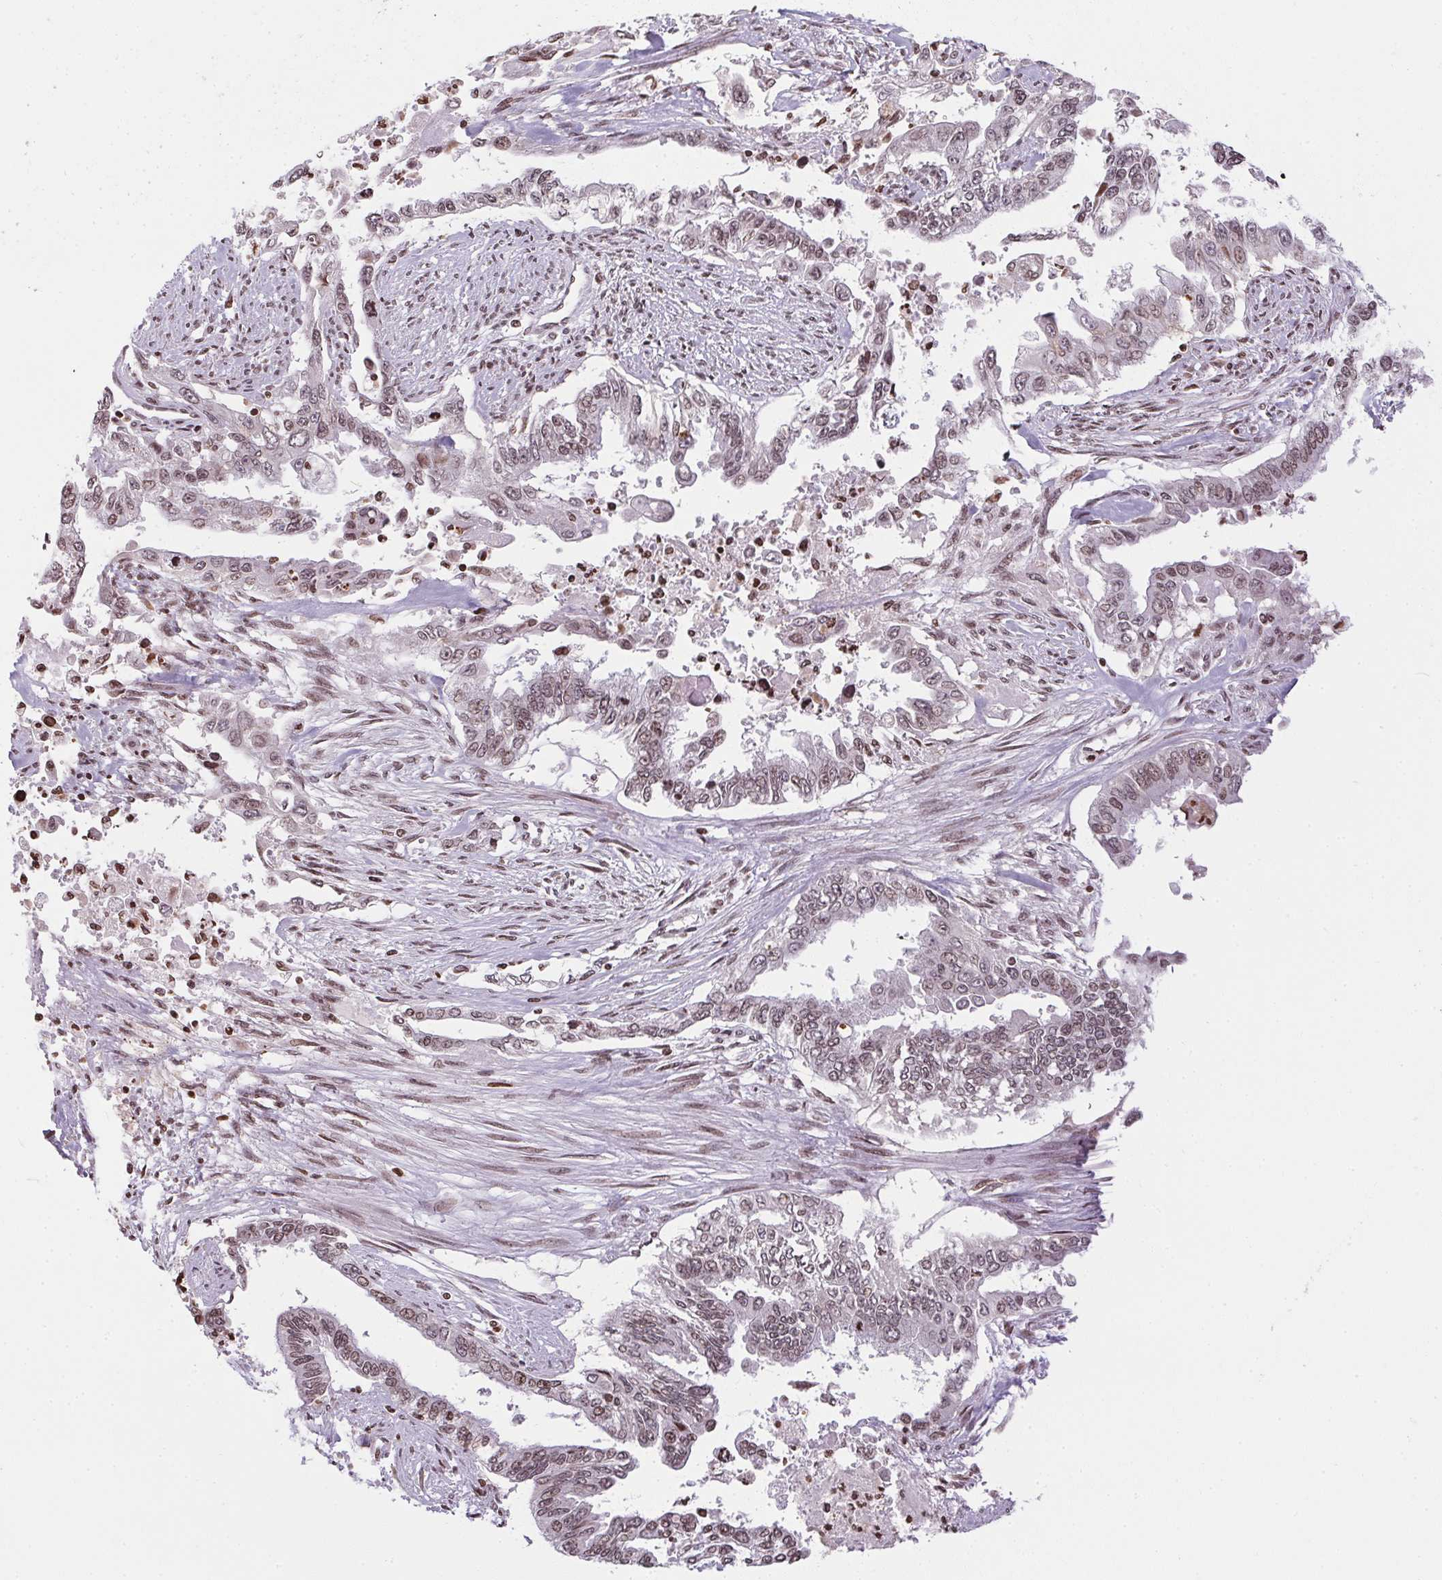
{"staining": {"intensity": "weak", "quantity": "25%-75%", "location": "nuclear"}, "tissue": "endometrial cancer", "cell_type": "Tumor cells", "image_type": "cancer", "snomed": [{"axis": "morphology", "description": "Adenocarcinoma, NOS"}, {"axis": "topography", "description": "Uterus"}], "caption": "Immunohistochemistry (IHC) micrograph of human endometrial adenocarcinoma stained for a protein (brown), which shows low levels of weak nuclear expression in about 25%-75% of tumor cells.", "gene": "RNF181", "patient": {"sex": "female", "age": 59}}